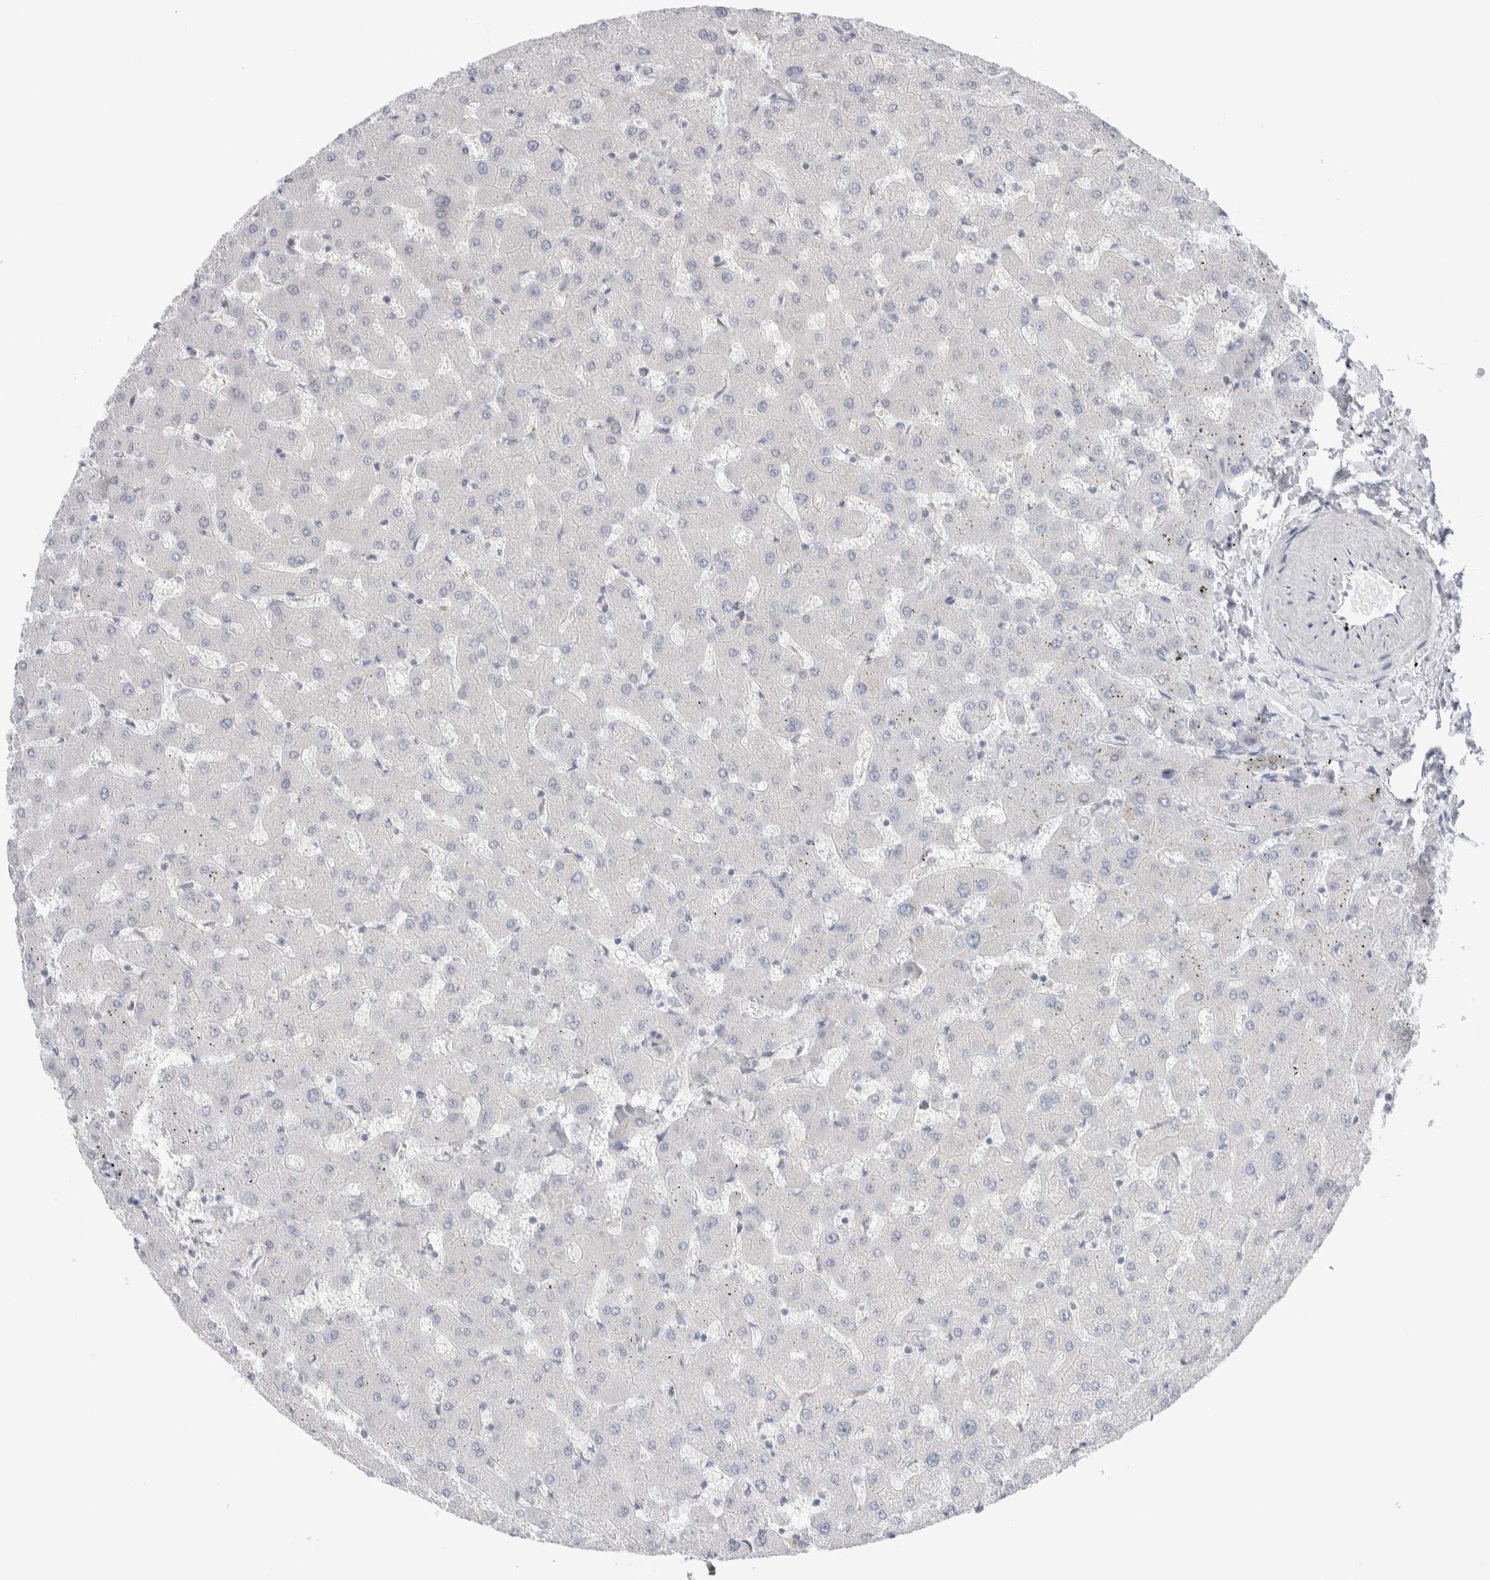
{"staining": {"intensity": "weak", "quantity": ">75%", "location": "cytoplasmic/membranous"}, "tissue": "liver", "cell_type": "Cholangiocytes", "image_type": "normal", "snomed": [{"axis": "morphology", "description": "Normal tissue, NOS"}, {"axis": "topography", "description": "Liver"}], "caption": "Liver stained with DAB immunohistochemistry (IHC) reveals low levels of weak cytoplasmic/membranous positivity in approximately >75% of cholangiocytes. (Brightfield microscopy of DAB IHC at high magnification).", "gene": "C1orf112", "patient": {"sex": "female", "age": 63}}